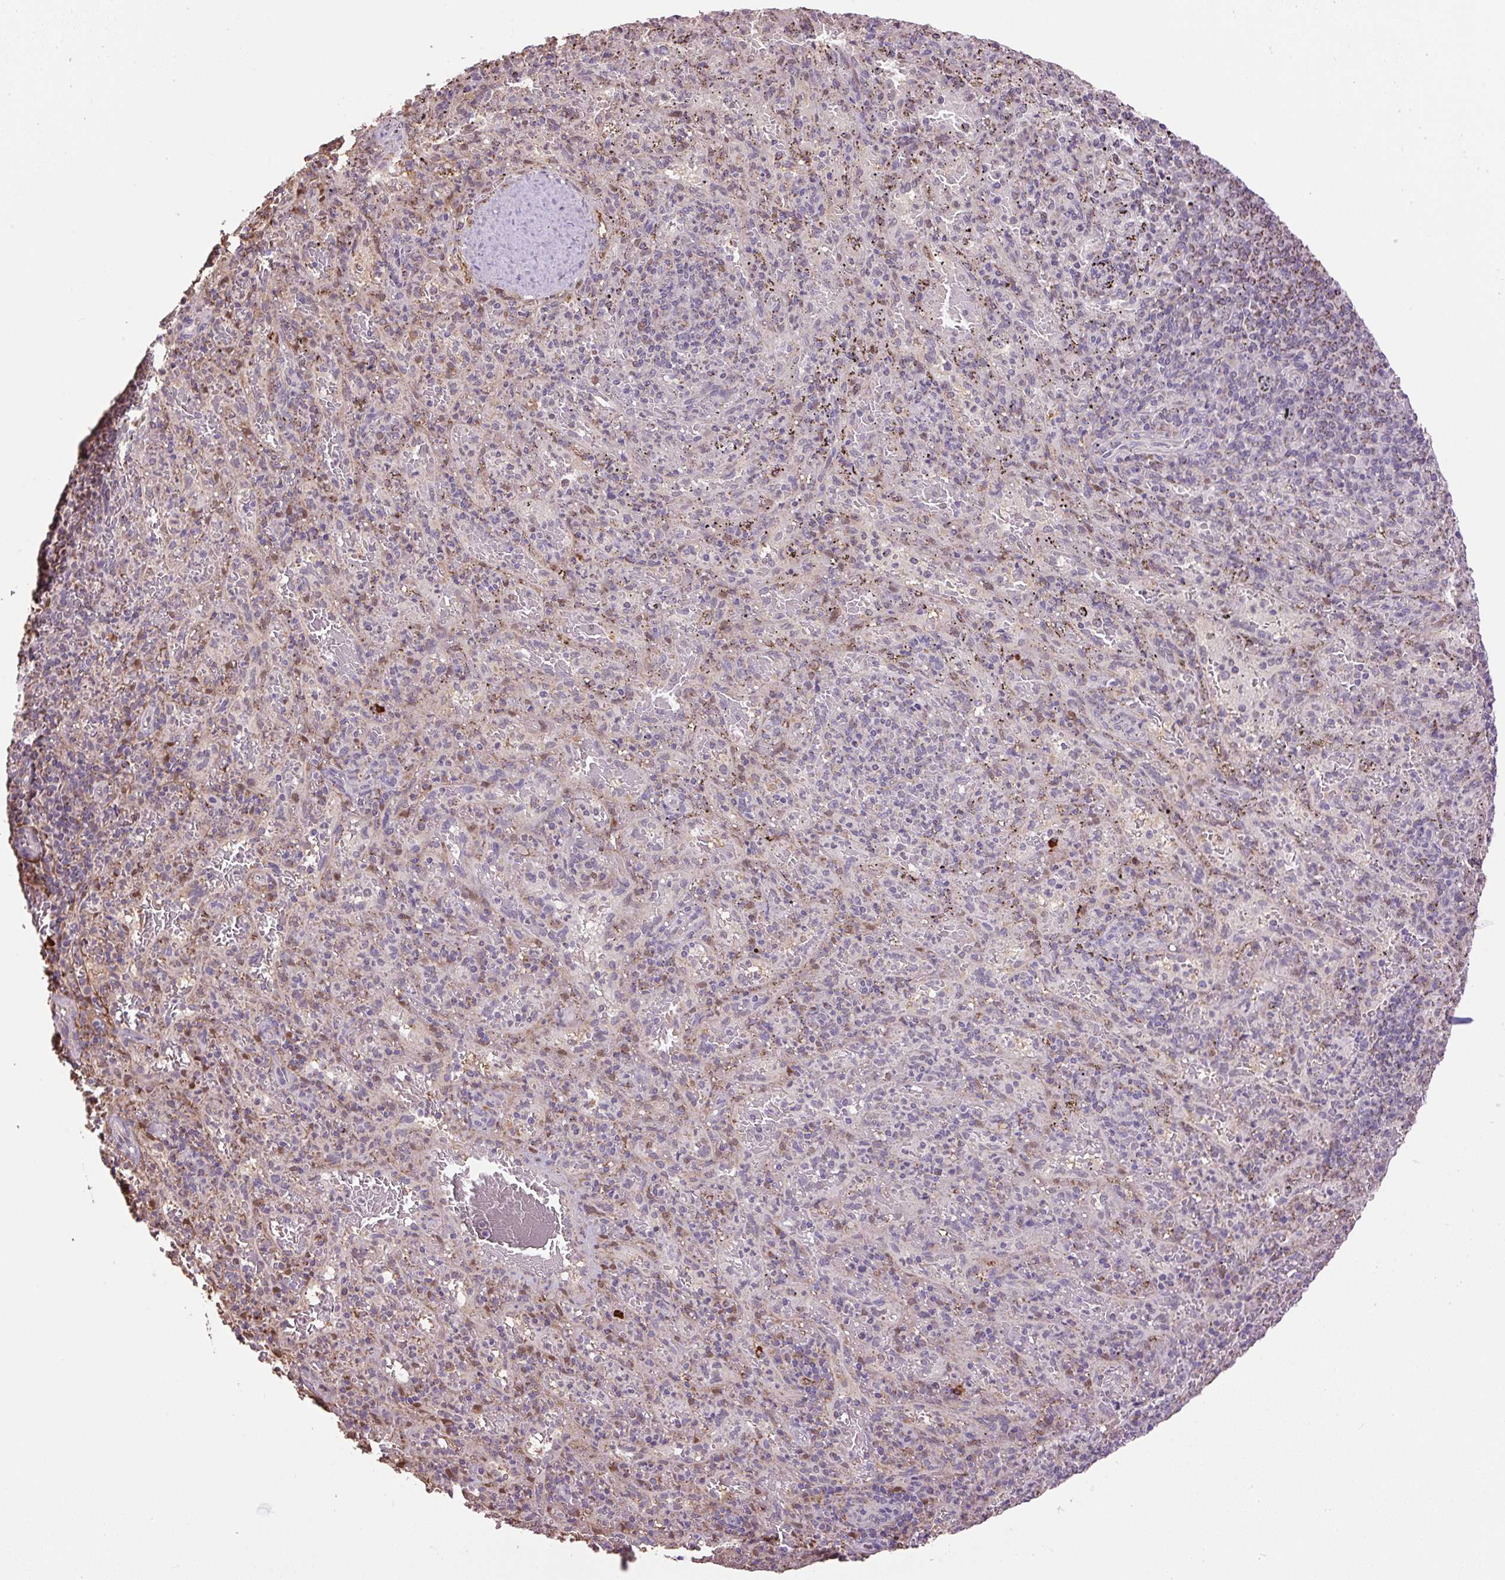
{"staining": {"intensity": "moderate", "quantity": "25%-75%", "location": "nuclear"}, "tissue": "spleen", "cell_type": "Cells in red pulp", "image_type": "normal", "snomed": [{"axis": "morphology", "description": "Normal tissue, NOS"}, {"axis": "topography", "description": "Spleen"}], "caption": "Brown immunohistochemical staining in unremarkable human spleen demonstrates moderate nuclear positivity in about 25%-75% of cells in red pulp. The staining was performed using DAB, with brown indicating positive protein expression. Nuclei are stained blue with hematoxylin.", "gene": "SGF29", "patient": {"sex": "male", "age": 57}}